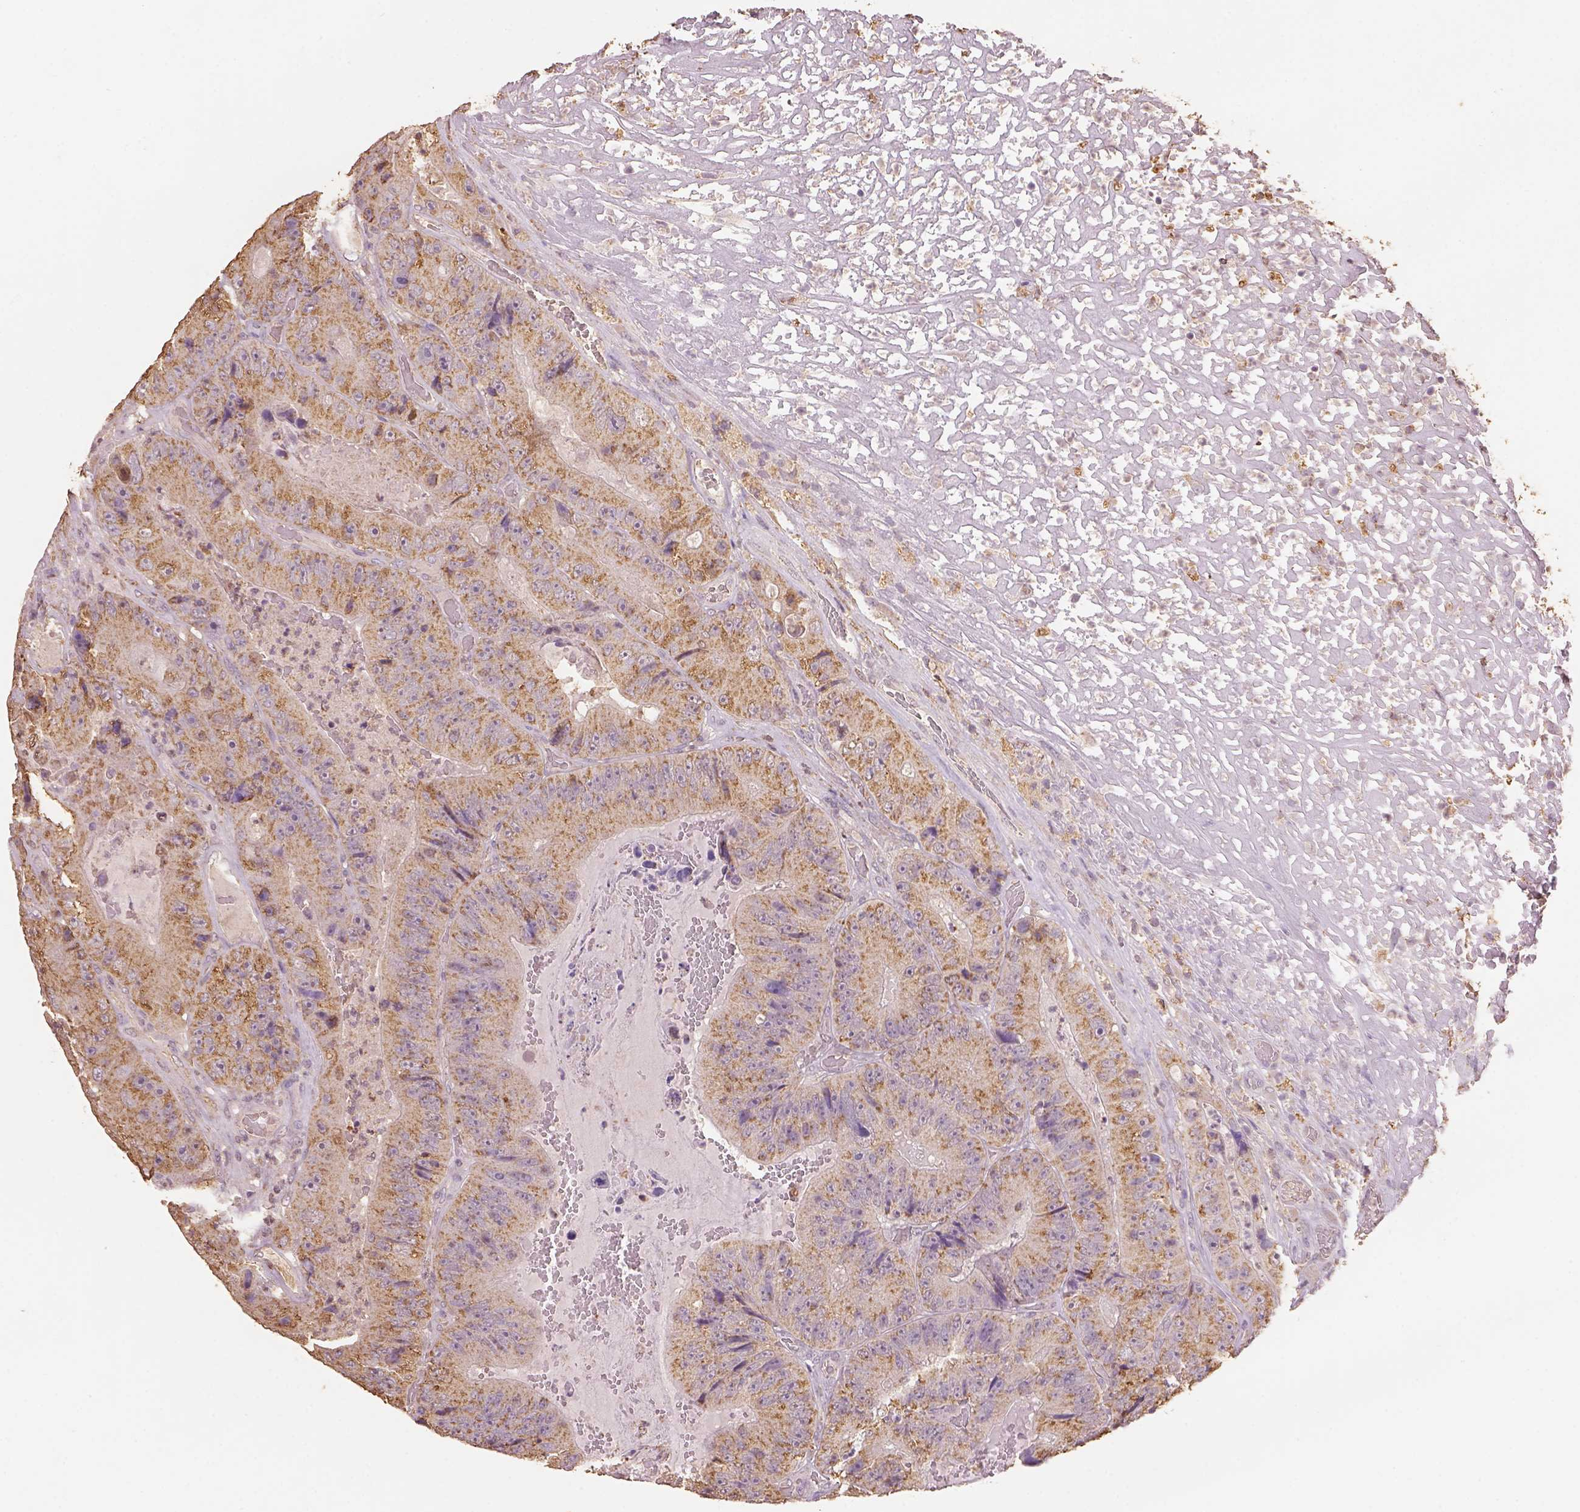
{"staining": {"intensity": "moderate", "quantity": ">75%", "location": "cytoplasmic/membranous"}, "tissue": "colorectal cancer", "cell_type": "Tumor cells", "image_type": "cancer", "snomed": [{"axis": "morphology", "description": "Adenocarcinoma, NOS"}, {"axis": "topography", "description": "Colon"}], "caption": "Immunohistochemistry photomicrograph of neoplastic tissue: adenocarcinoma (colorectal) stained using immunohistochemistry (IHC) exhibits medium levels of moderate protein expression localized specifically in the cytoplasmic/membranous of tumor cells, appearing as a cytoplasmic/membranous brown color.", "gene": "AP2B1", "patient": {"sex": "female", "age": 86}}